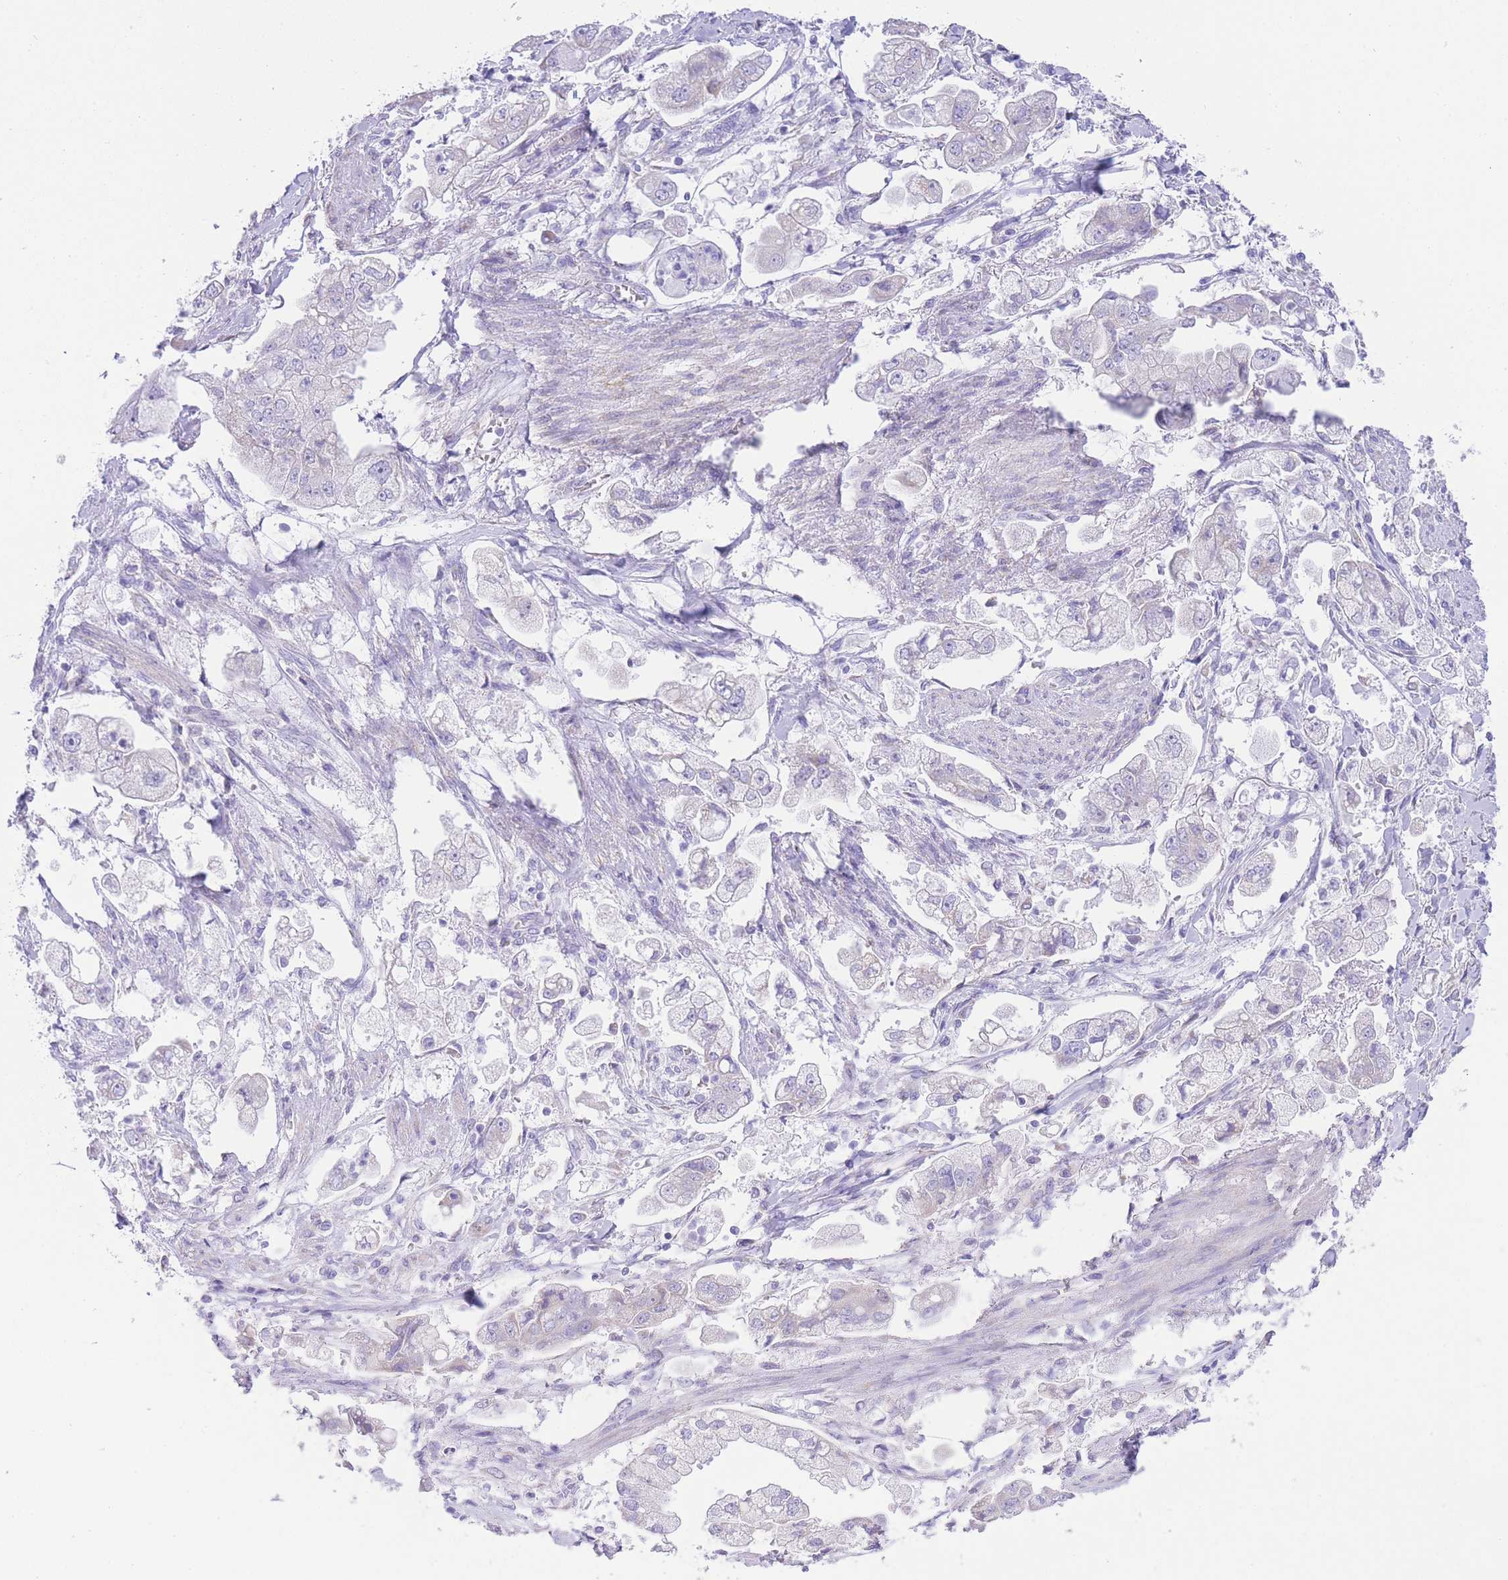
{"staining": {"intensity": "negative", "quantity": "none", "location": "none"}, "tissue": "stomach cancer", "cell_type": "Tumor cells", "image_type": "cancer", "snomed": [{"axis": "morphology", "description": "Adenocarcinoma, NOS"}, {"axis": "topography", "description": "Stomach"}], "caption": "Human stomach cancer (adenocarcinoma) stained for a protein using IHC exhibits no staining in tumor cells.", "gene": "ACSM4", "patient": {"sex": "male", "age": 62}}